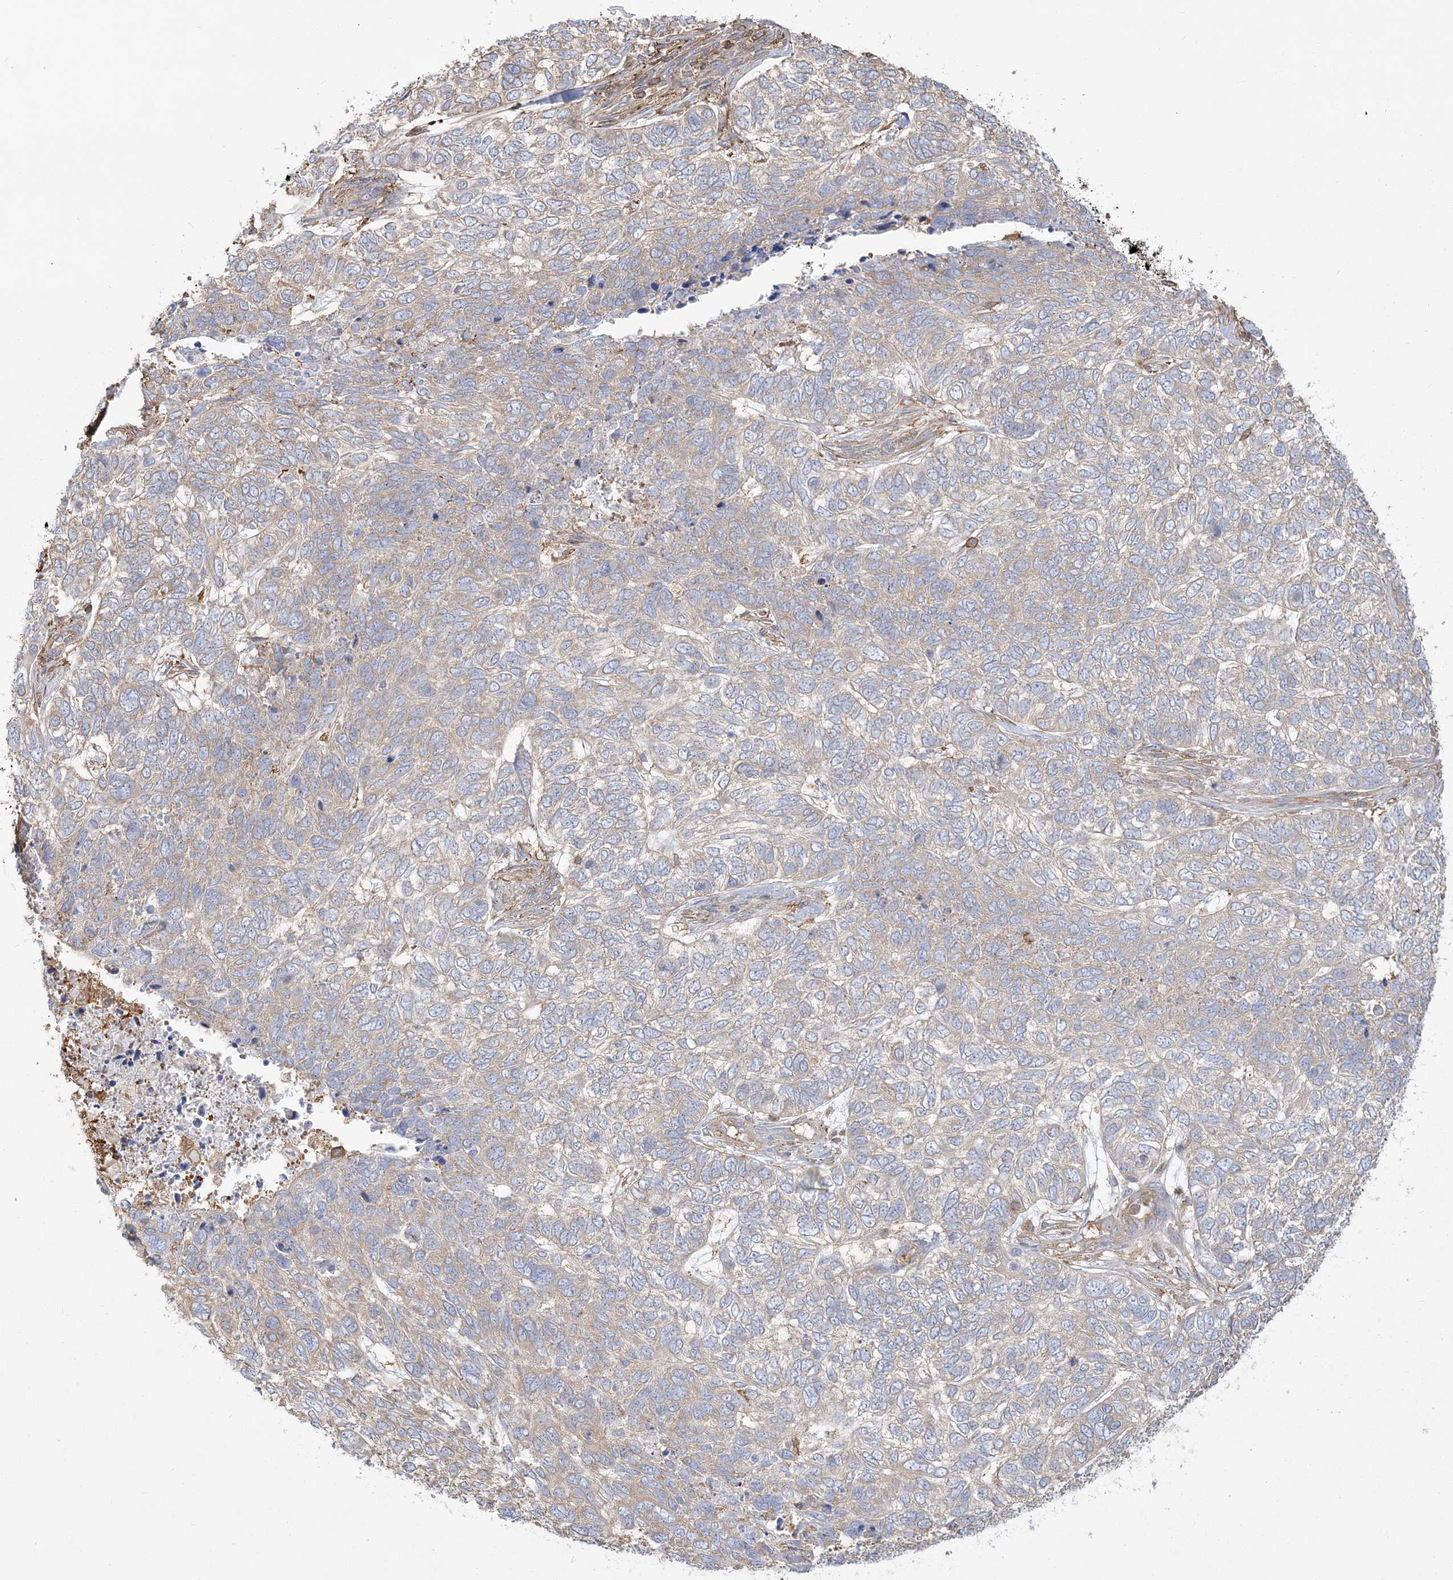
{"staining": {"intensity": "weak", "quantity": "<25%", "location": "cytoplasmic/membranous"}, "tissue": "skin cancer", "cell_type": "Tumor cells", "image_type": "cancer", "snomed": [{"axis": "morphology", "description": "Basal cell carcinoma"}, {"axis": "topography", "description": "Skin"}], "caption": "Immunohistochemistry (IHC) of human skin cancer (basal cell carcinoma) reveals no positivity in tumor cells.", "gene": "ANKS1A", "patient": {"sex": "female", "age": 65}}